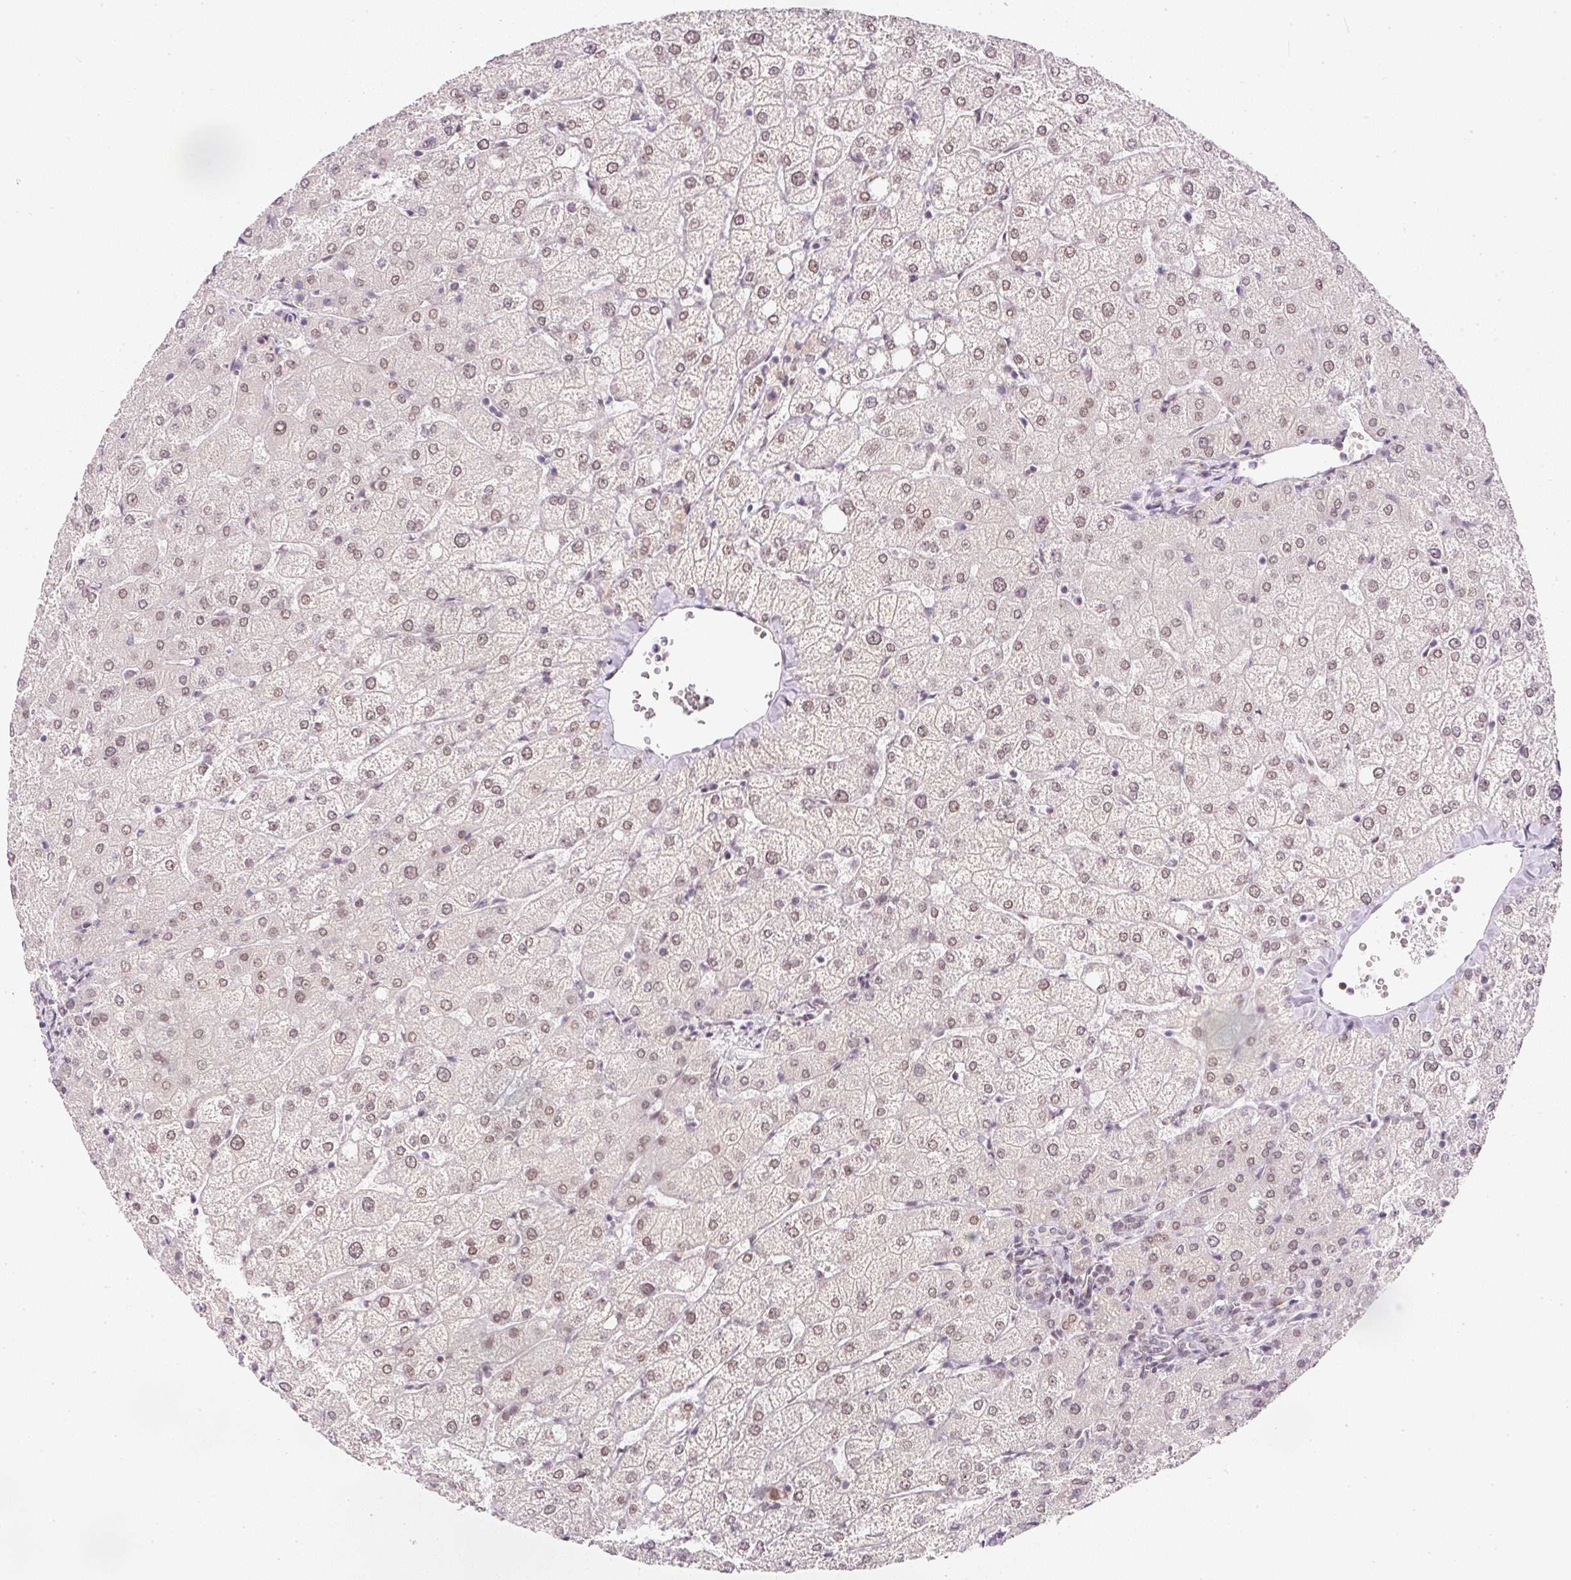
{"staining": {"intensity": "weak", "quantity": "25%-75%", "location": "nuclear"}, "tissue": "liver", "cell_type": "Cholangiocytes", "image_type": "normal", "snomed": [{"axis": "morphology", "description": "Normal tissue, NOS"}, {"axis": "topography", "description": "Liver"}], "caption": "Unremarkable liver was stained to show a protein in brown. There is low levels of weak nuclear positivity in about 25%-75% of cholangiocytes. (IHC, brightfield microscopy, high magnification).", "gene": "DPPA4", "patient": {"sex": "female", "age": 54}}